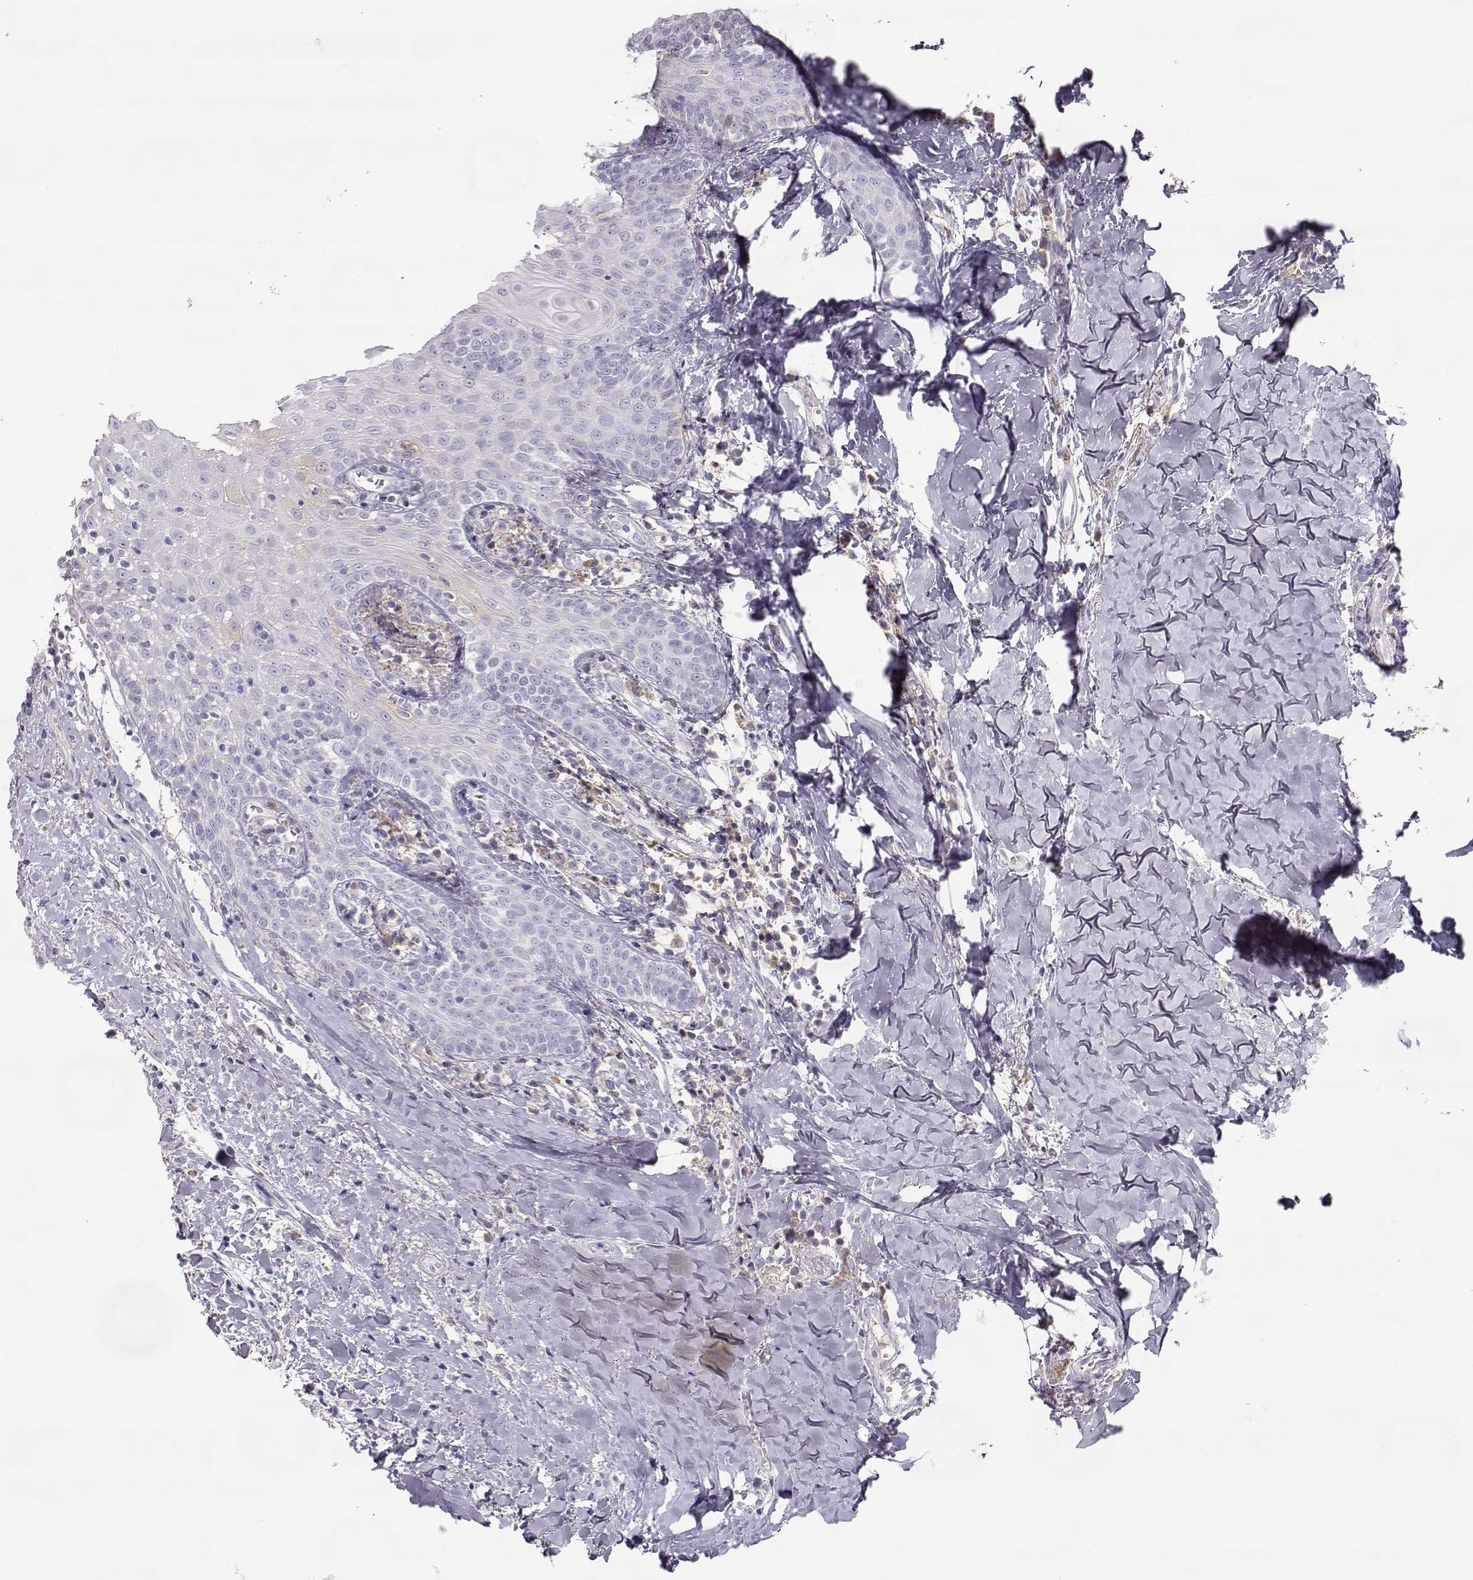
{"staining": {"intensity": "negative", "quantity": "none", "location": "none"}, "tissue": "head and neck cancer", "cell_type": "Tumor cells", "image_type": "cancer", "snomed": [{"axis": "morphology", "description": "Normal tissue, NOS"}, {"axis": "morphology", "description": "Squamous cell carcinoma, NOS"}, {"axis": "topography", "description": "Oral tissue"}, {"axis": "topography", "description": "Salivary gland"}, {"axis": "topography", "description": "Head-Neck"}], "caption": "Photomicrograph shows no significant protein staining in tumor cells of head and neck squamous cell carcinoma.", "gene": "SLCO6A1", "patient": {"sex": "female", "age": 62}}